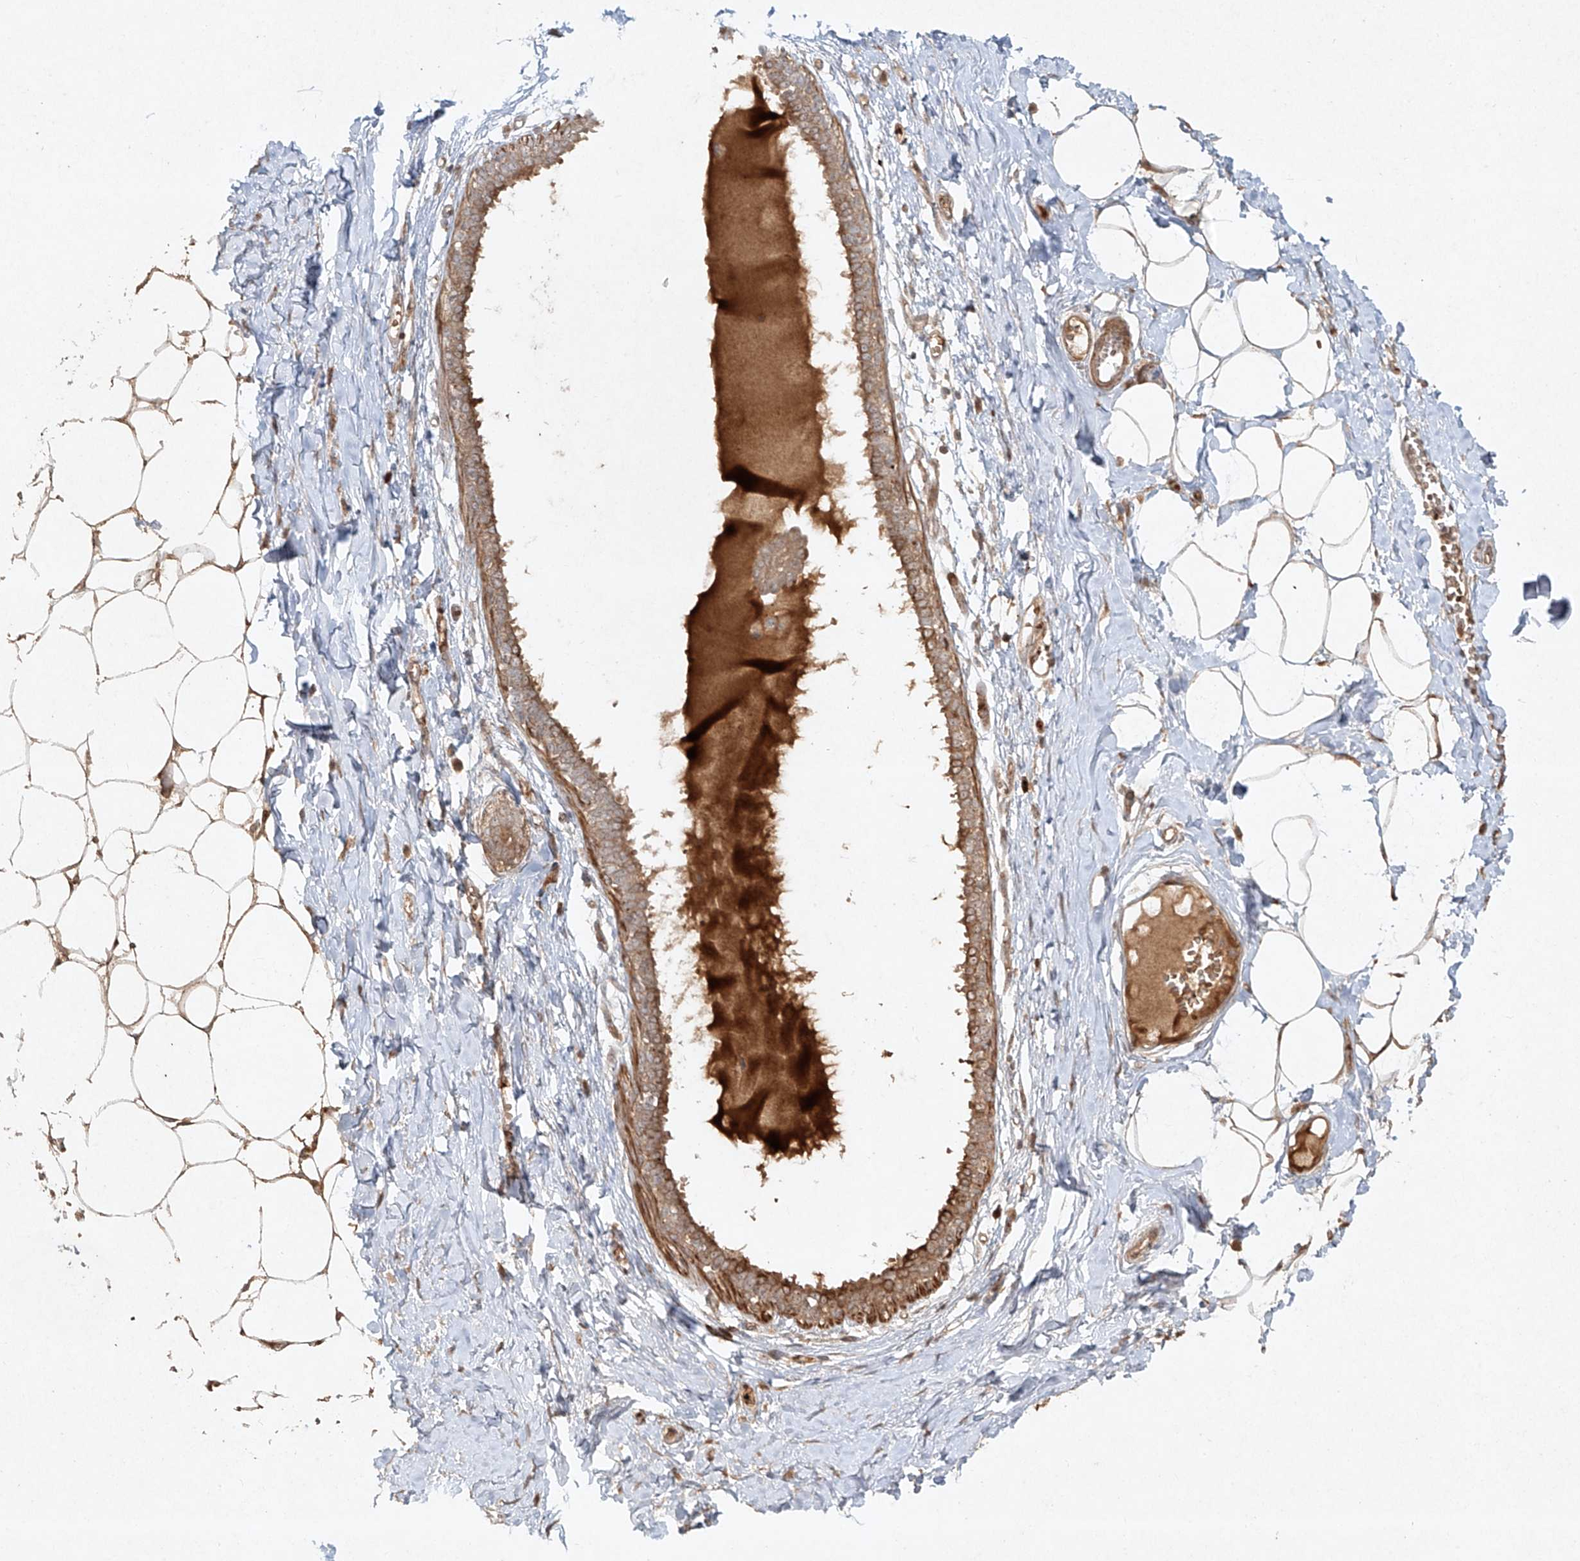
{"staining": {"intensity": "moderate", "quantity": ">75%", "location": "cytoplasmic/membranous"}, "tissue": "breast", "cell_type": "Adipocytes", "image_type": "normal", "snomed": [{"axis": "morphology", "description": "Normal tissue, NOS"}, {"axis": "topography", "description": "Breast"}], "caption": "Immunohistochemistry image of benign breast stained for a protein (brown), which reveals medium levels of moderate cytoplasmic/membranous expression in approximately >75% of adipocytes.", "gene": "CYYR1", "patient": {"sex": "female", "age": 27}}